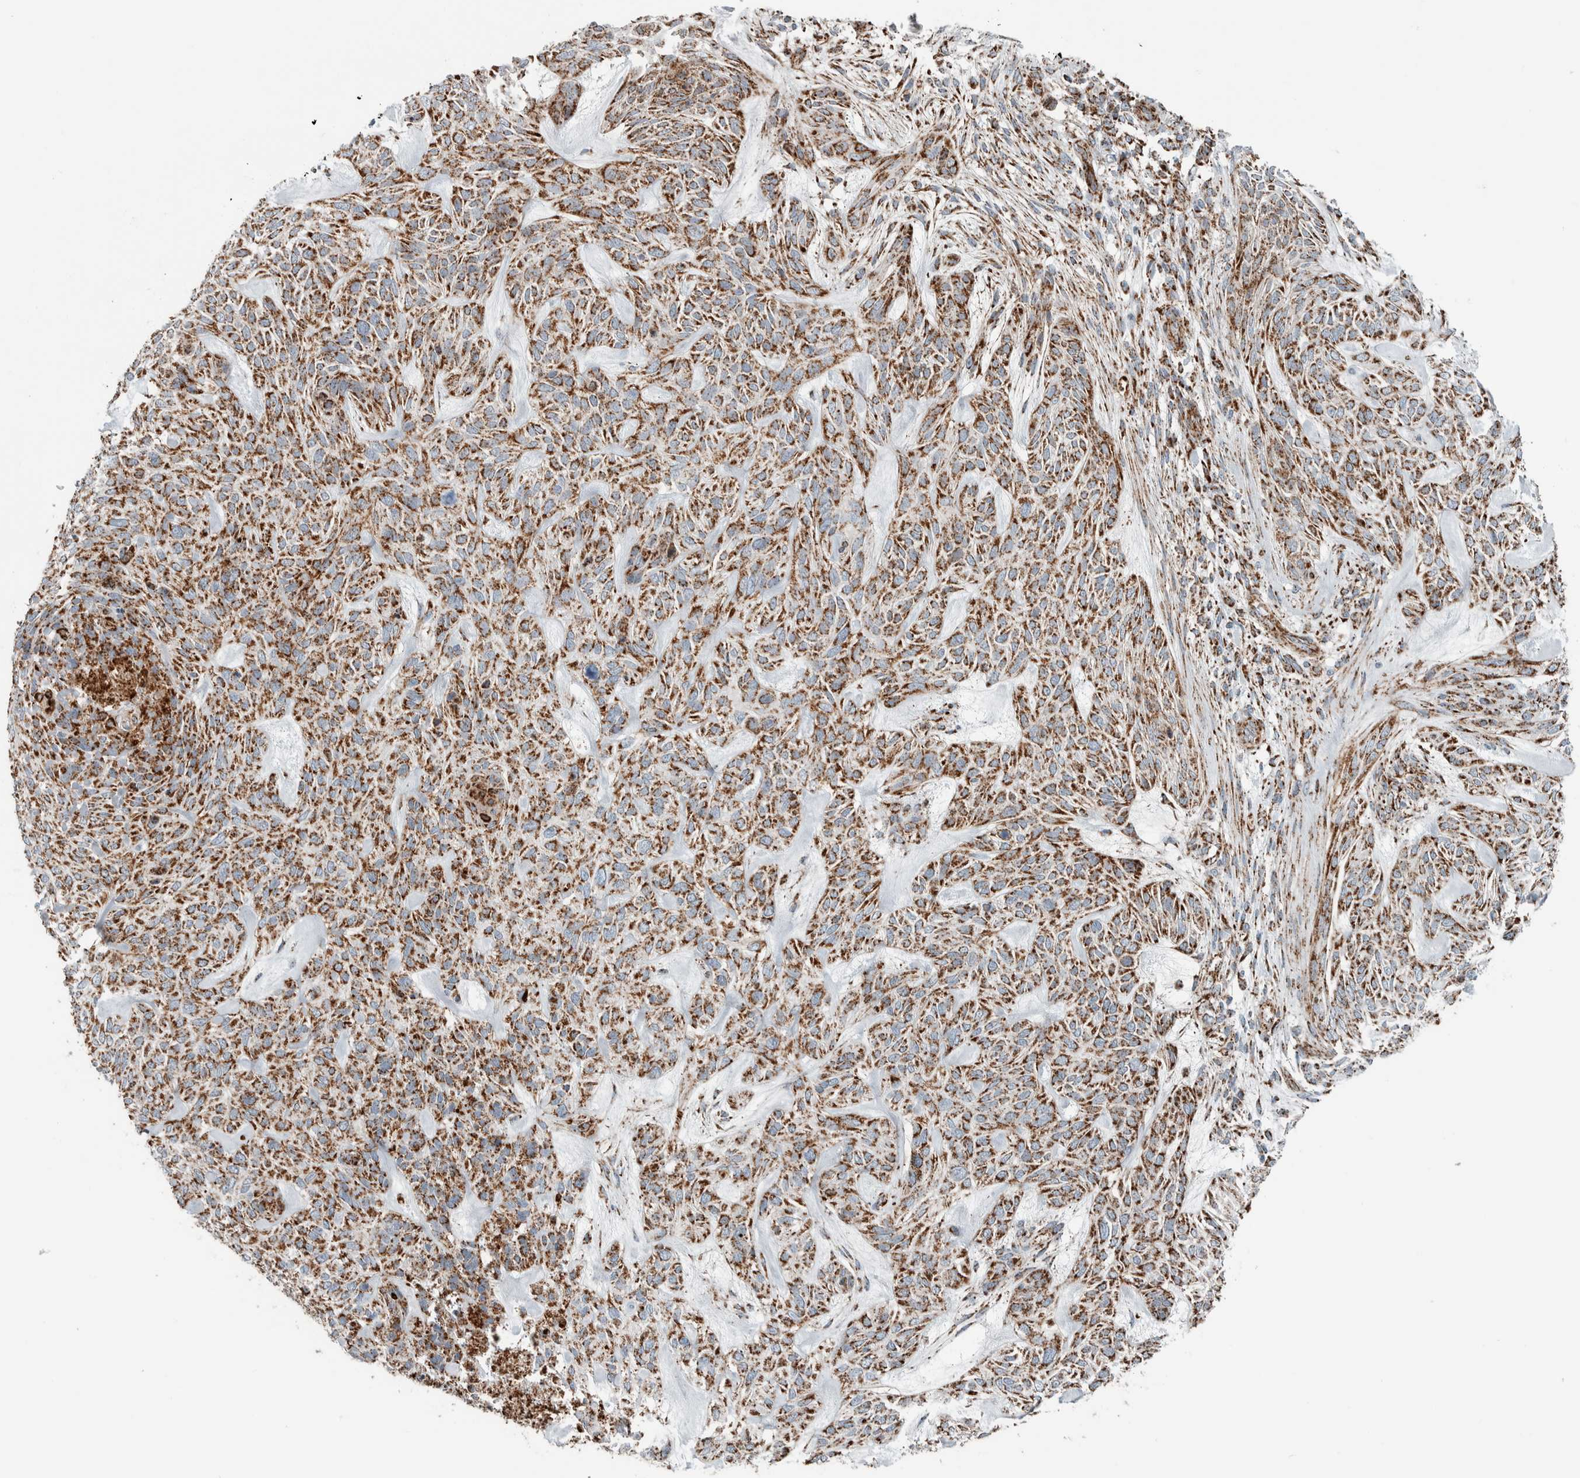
{"staining": {"intensity": "moderate", "quantity": ">75%", "location": "cytoplasmic/membranous"}, "tissue": "skin cancer", "cell_type": "Tumor cells", "image_type": "cancer", "snomed": [{"axis": "morphology", "description": "Basal cell carcinoma"}, {"axis": "topography", "description": "Skin"}], "caption": "This histopathology image reveals immunohistochemistry staining of skin cancer, with medium moderate cytoplasmic/membranous expression in approximately >75% of tumor cells.", "gene": "CNTROB", "patient": {"sex": "male", "age": 55}}